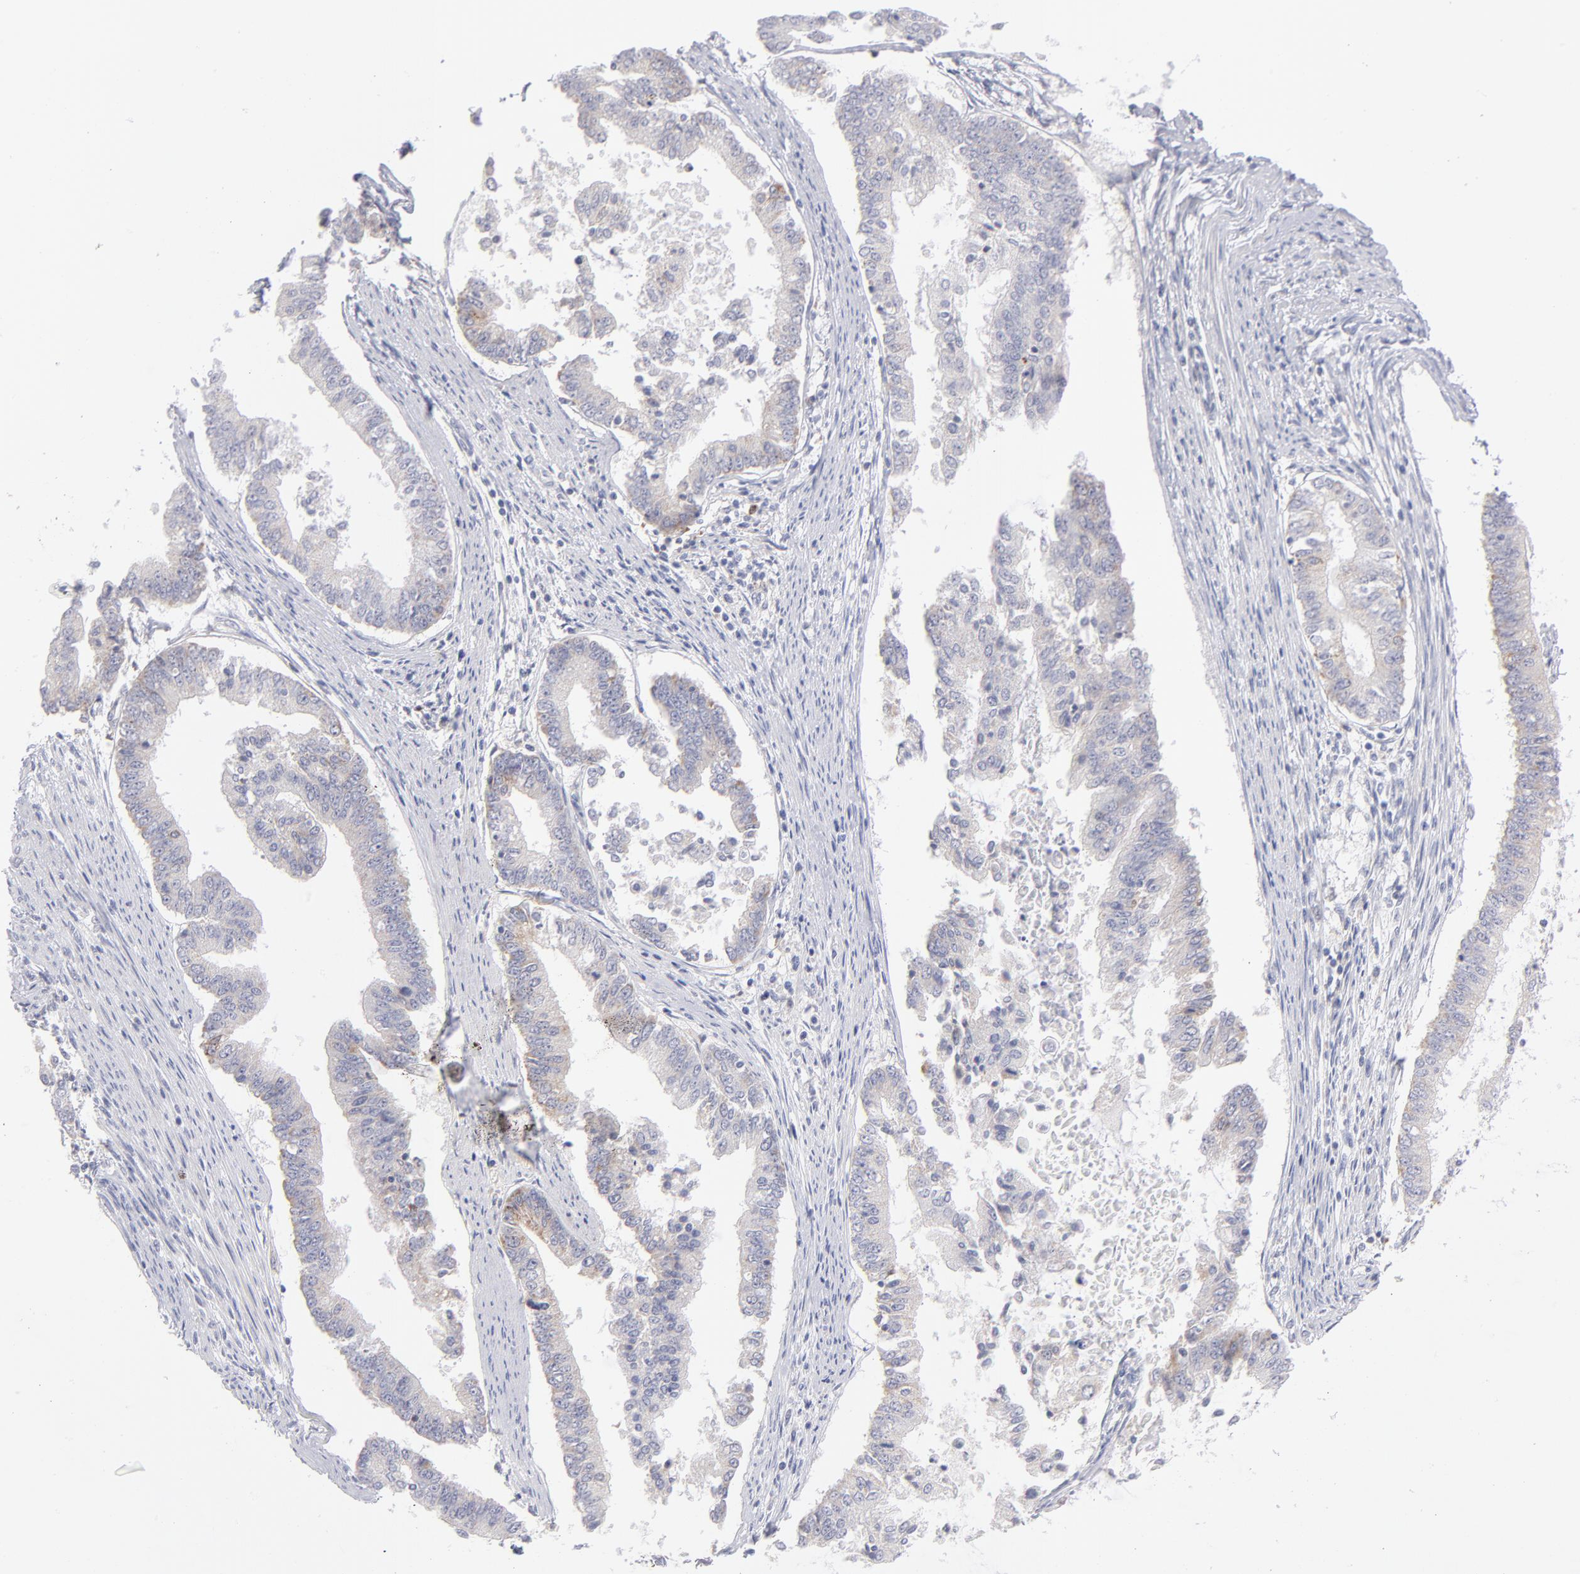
{"staining": {"intensity": "moderate", "quantity": "<25%", "location": "cytoplasmic/membranous"}, "tissue": "endometrial cancer", "cell_type": "Tumor cells", "image_type": "cancer", "snomed": [{"axis": "morphology", "description": "Adenocarcinoma, NOS"}, {"axis": "topography", "description": "Endometrium"}], "caption": "Adenocarcinoma (endometrial) was stained to show a protein in brown. There is low levels of moderate cytoplasmic/membranous staining in approximately <25% of tumor cells.", "gene": "MTHFD2", "patient": {"sex": "female", "age": 63}}